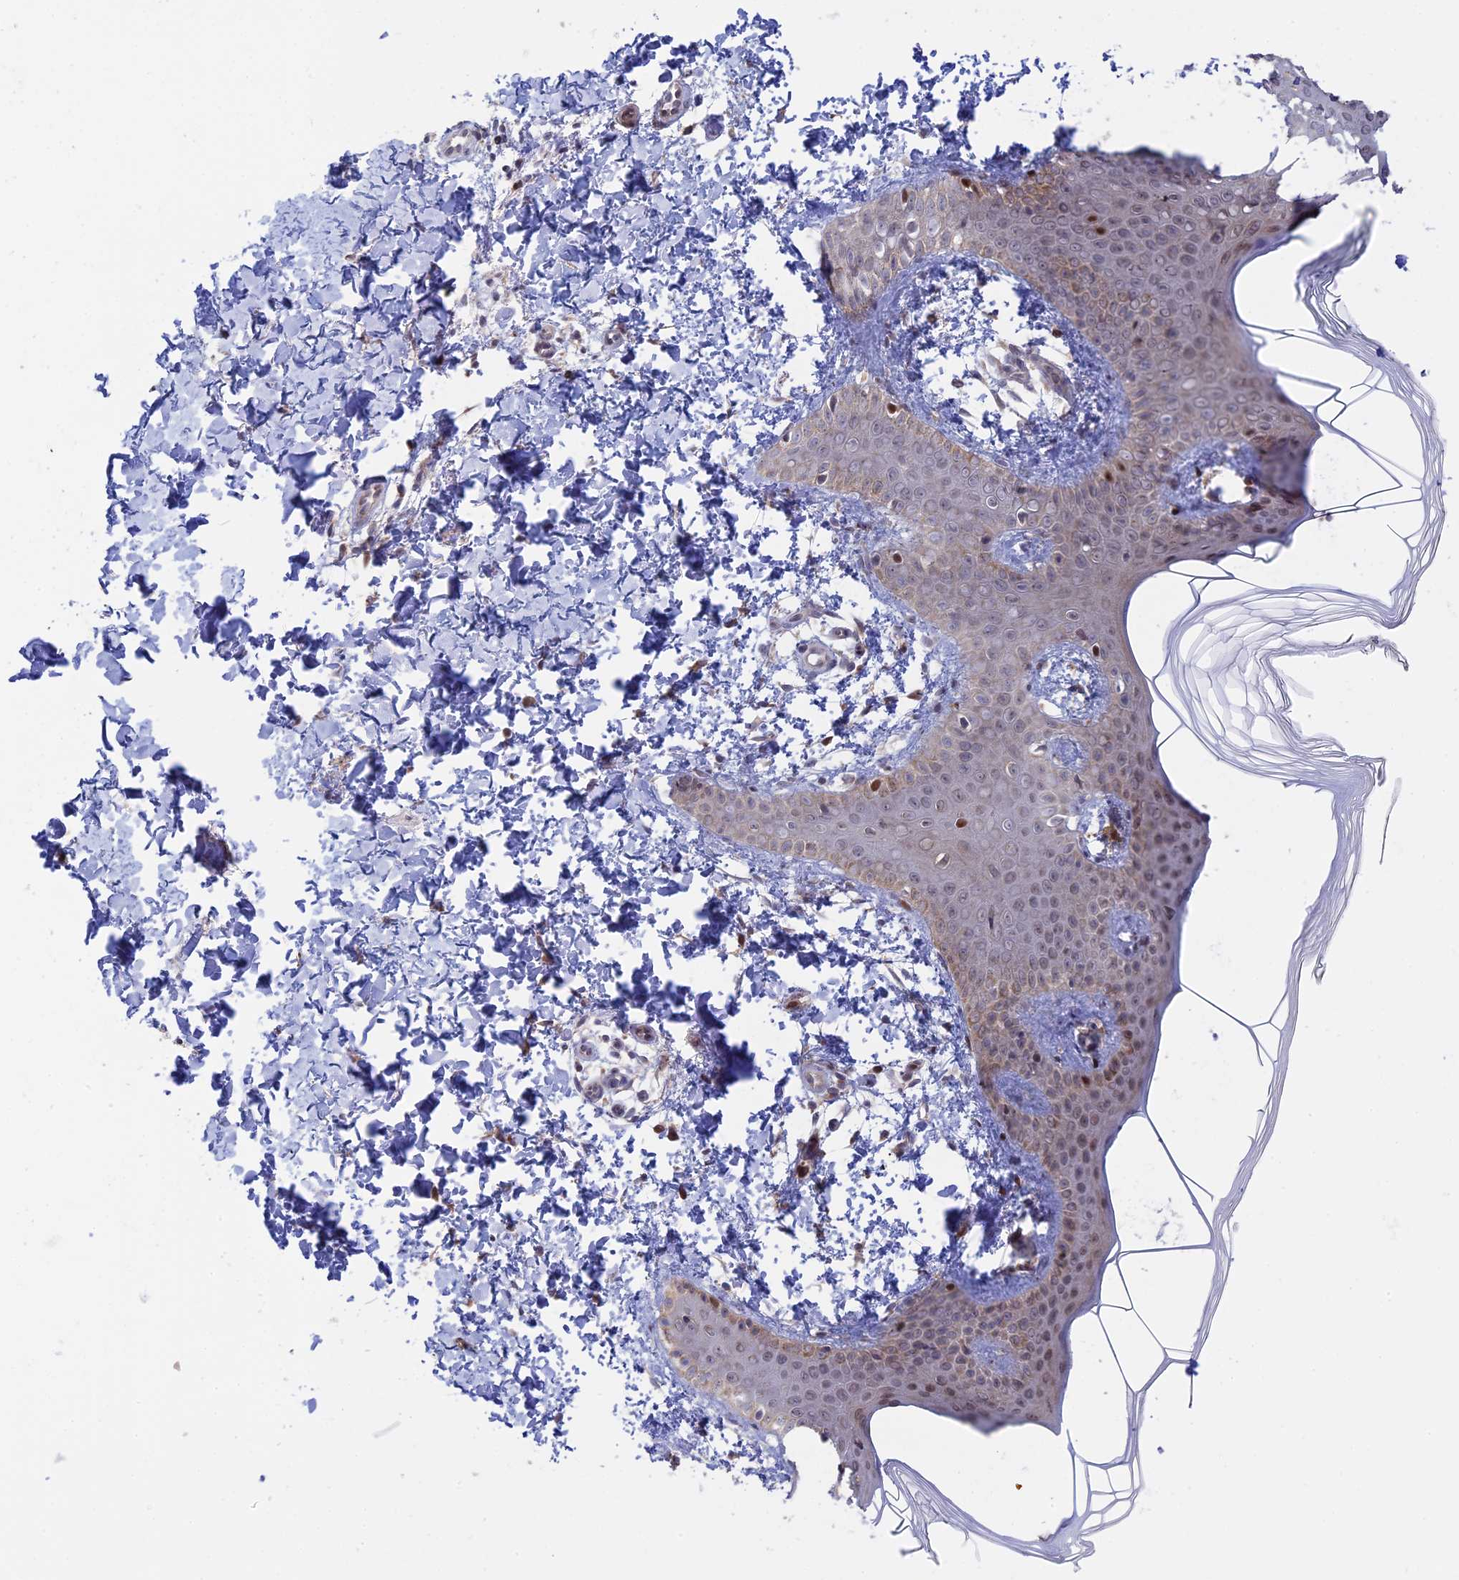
{"staining": {"intensity": "moderate", "quantity": ">75%", "location": "nuclear"}, "tissue": "skin", "cell_type": "Fibroblasts", "image_type": "normal", "snomed": [{"axis": "morphology", "description": "Normal tissue, NOS"}, {"axis": "topography", "description": "Skin"}], "caption": "Skin stained with a brown dye reveals moderate nuclear positive expression in about >75% of fibroblasts.", "gene": "GSKIP", "patient": {"sex": "male", "age": 36}}